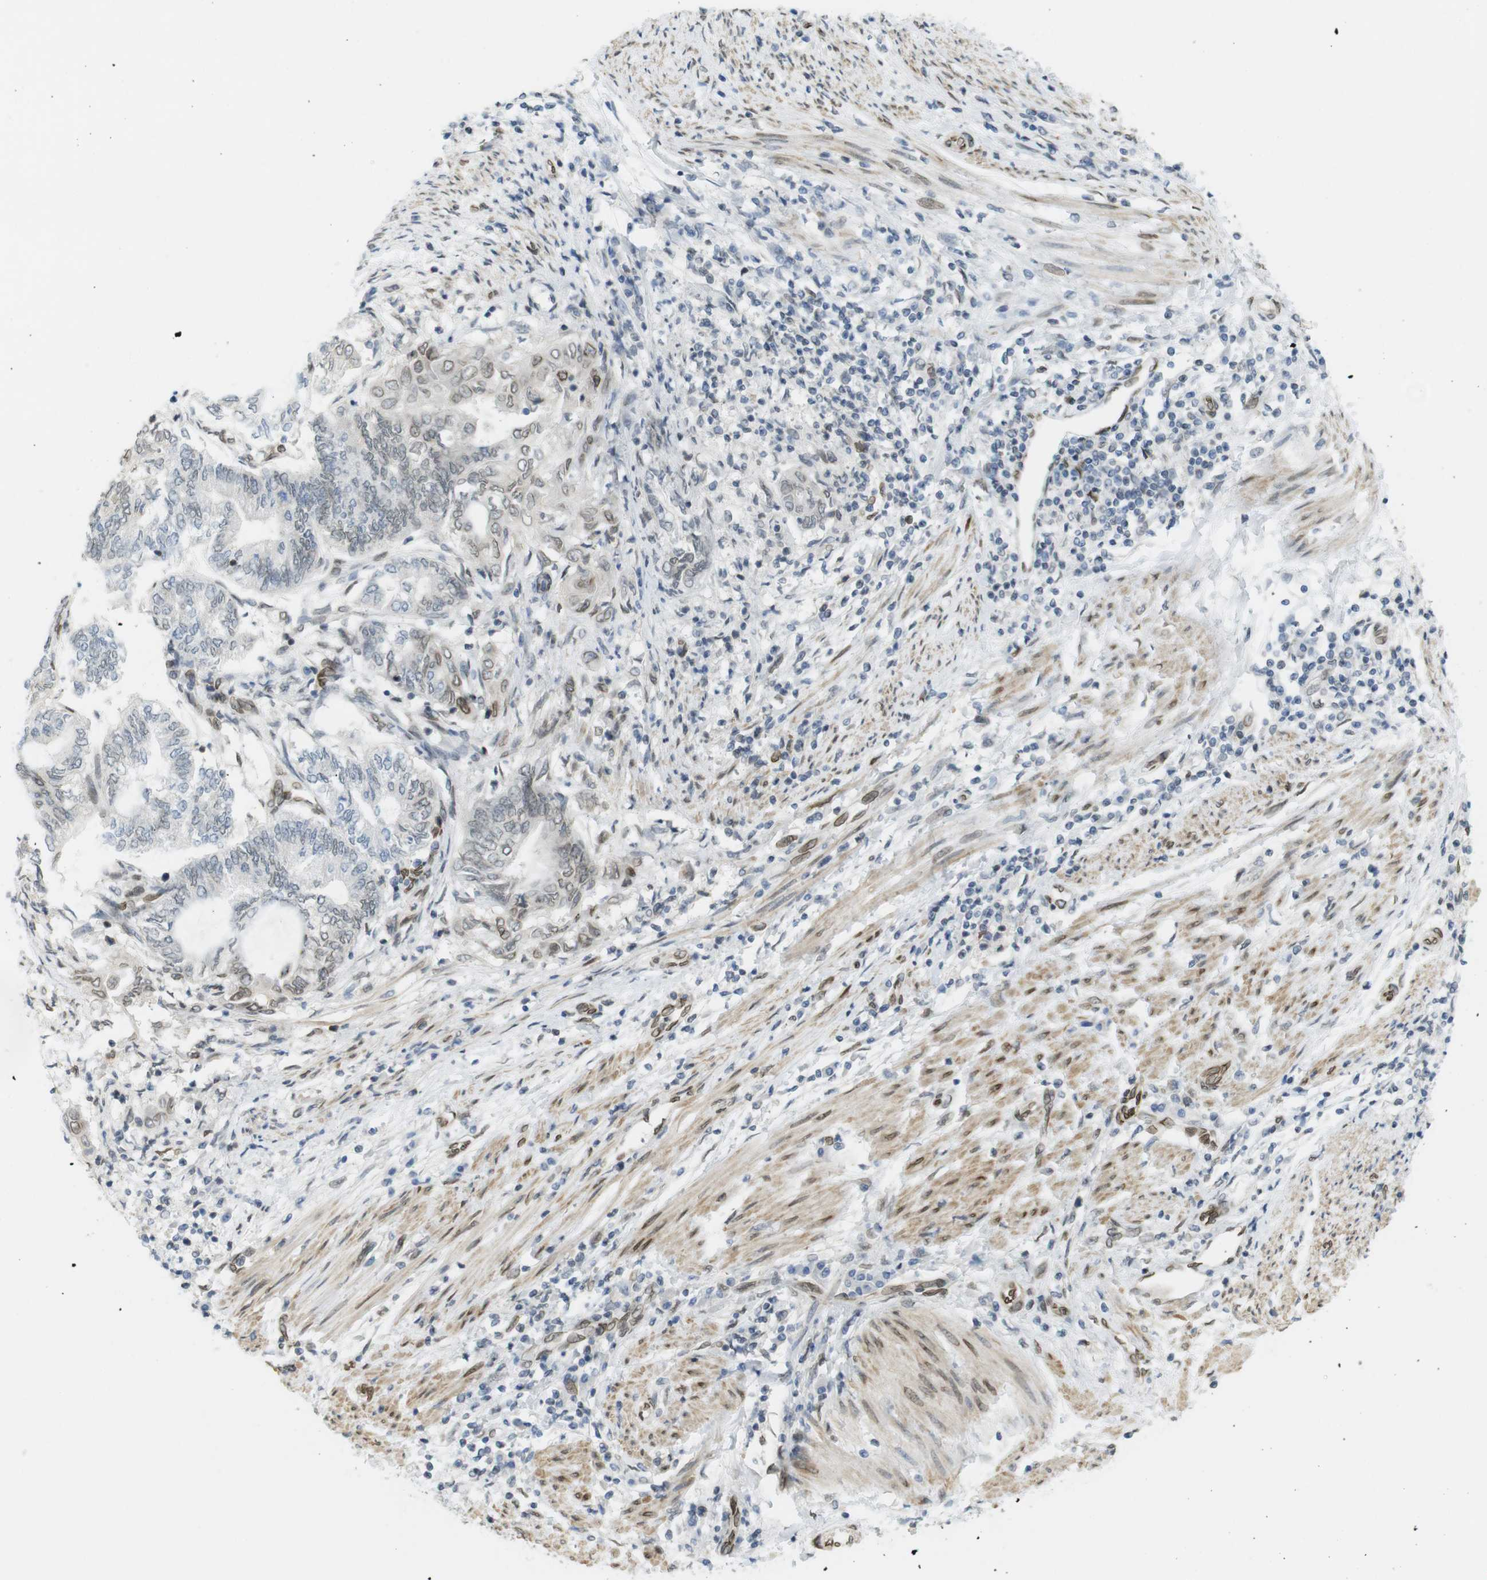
{"staining": {"intensity": "moderate", "quantity": "<25%", "location": "cytoplasmic/membranous,nuclear"}, "tissue": "endometrial cancer", "cell_type": "Tumor cells", "image_type": "cancer", "snomed": [{"axis": "morphology", "description": "Adenocarcinoma, NOS"}, {"axis": "topography", "description": "Uterus"}, {"axis": "topography", "description": "Endometrium"}], "caption": "Tumor cells show low levels of moderate cytoplasmic/membranous and nuclear expression in about <25% of cells in human endometrial adenocarcinoma. Nuclei are stained in blue.", "gene": "ARL6IP6", "patient": {"sex": "female", "age": 70}}